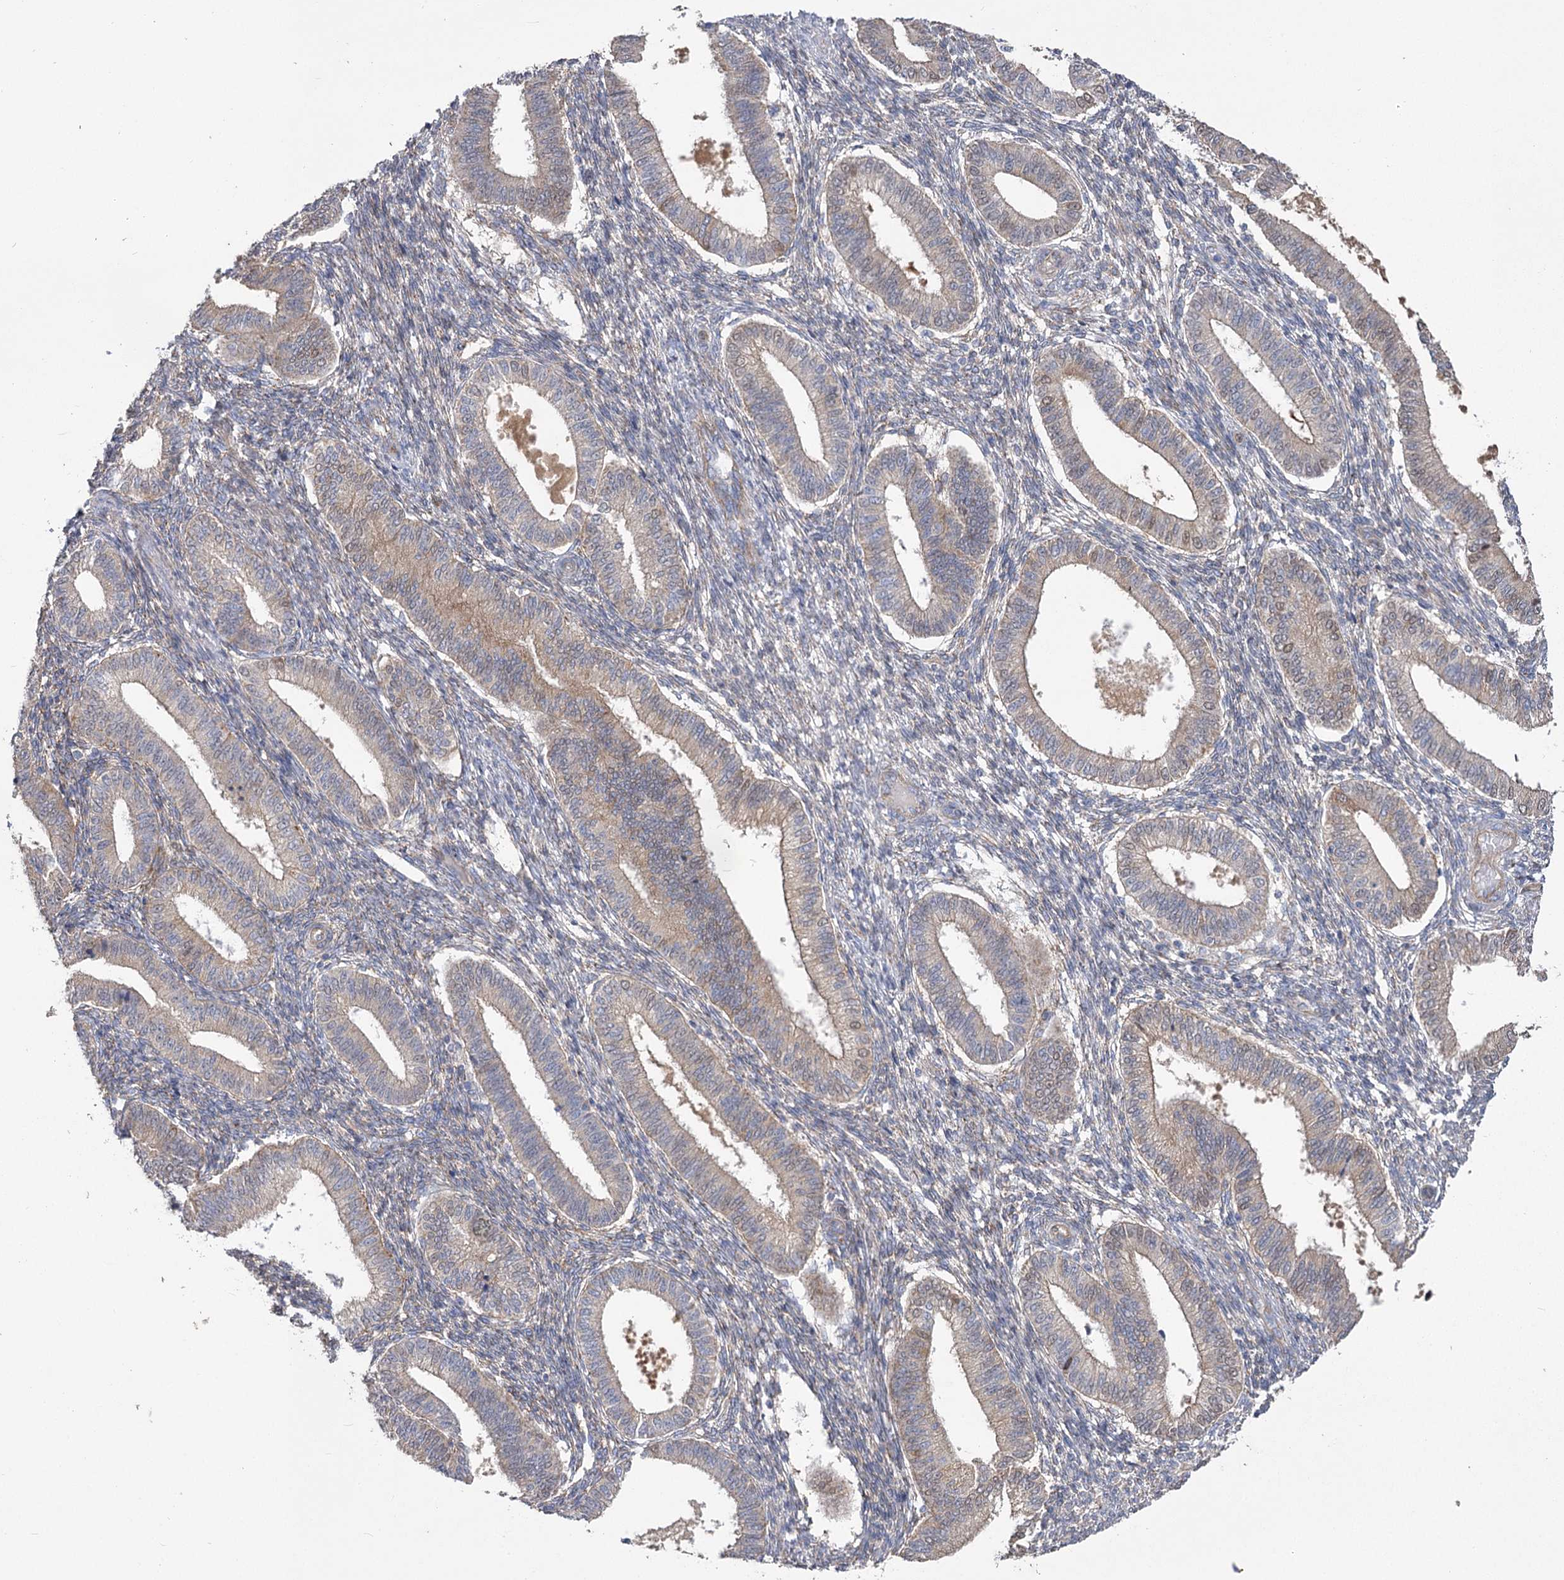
{"staining": {"intensity": "negative", "quantity": "none", "location": "none"}, "tissue": "endometrium", "cell_type": "Cells in endometrial stroma", "image_type": "normal", "snomed": [{"axis": "morphology", "description": "Normal tissue, NOS"}, {"axis": "topography", "description": "Endometrium"}], "caption": "Immunohistochemistry (IHC) micrograph of unremarkable human endometrium stained for a protein (brown), which reveals no positivity in cells in endometrial stroma.", "gene": "RMDN2", "patient": {"sex": "female", "age": 39}}